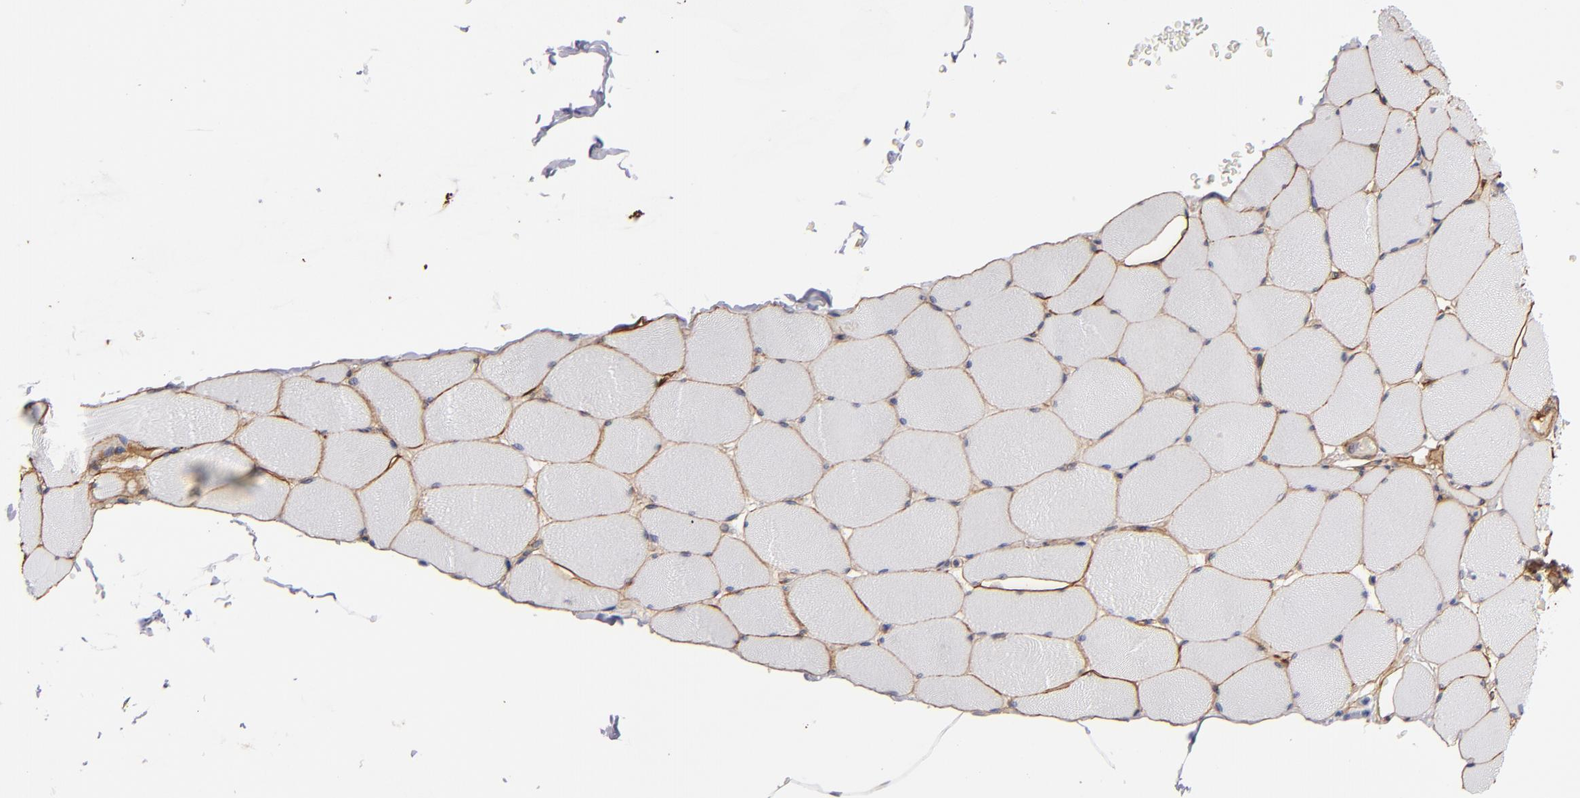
{"staining": {"intensity": "moderate", "quantity": ">75%", "location": "cytoplasmic/membranous"}, "tissue": "skeletal muscle", "cell_type": "Myocytes", "image_type": "normal", "snomed": [{"axis": "morphology", "description": "Normal tissue, NOS"}, {"axis": "topography", "description": "Skeletal muscle"}], "caption": "An immunohistochemistry photomicrograph of normal tissue is shown. Protein staining in brown highlights moderate cytoplasmic/membranous positivity in skeletal muscle within myocytes.", "gene": "LAMC1", "patient": {"sex": "male", "age": 62}}